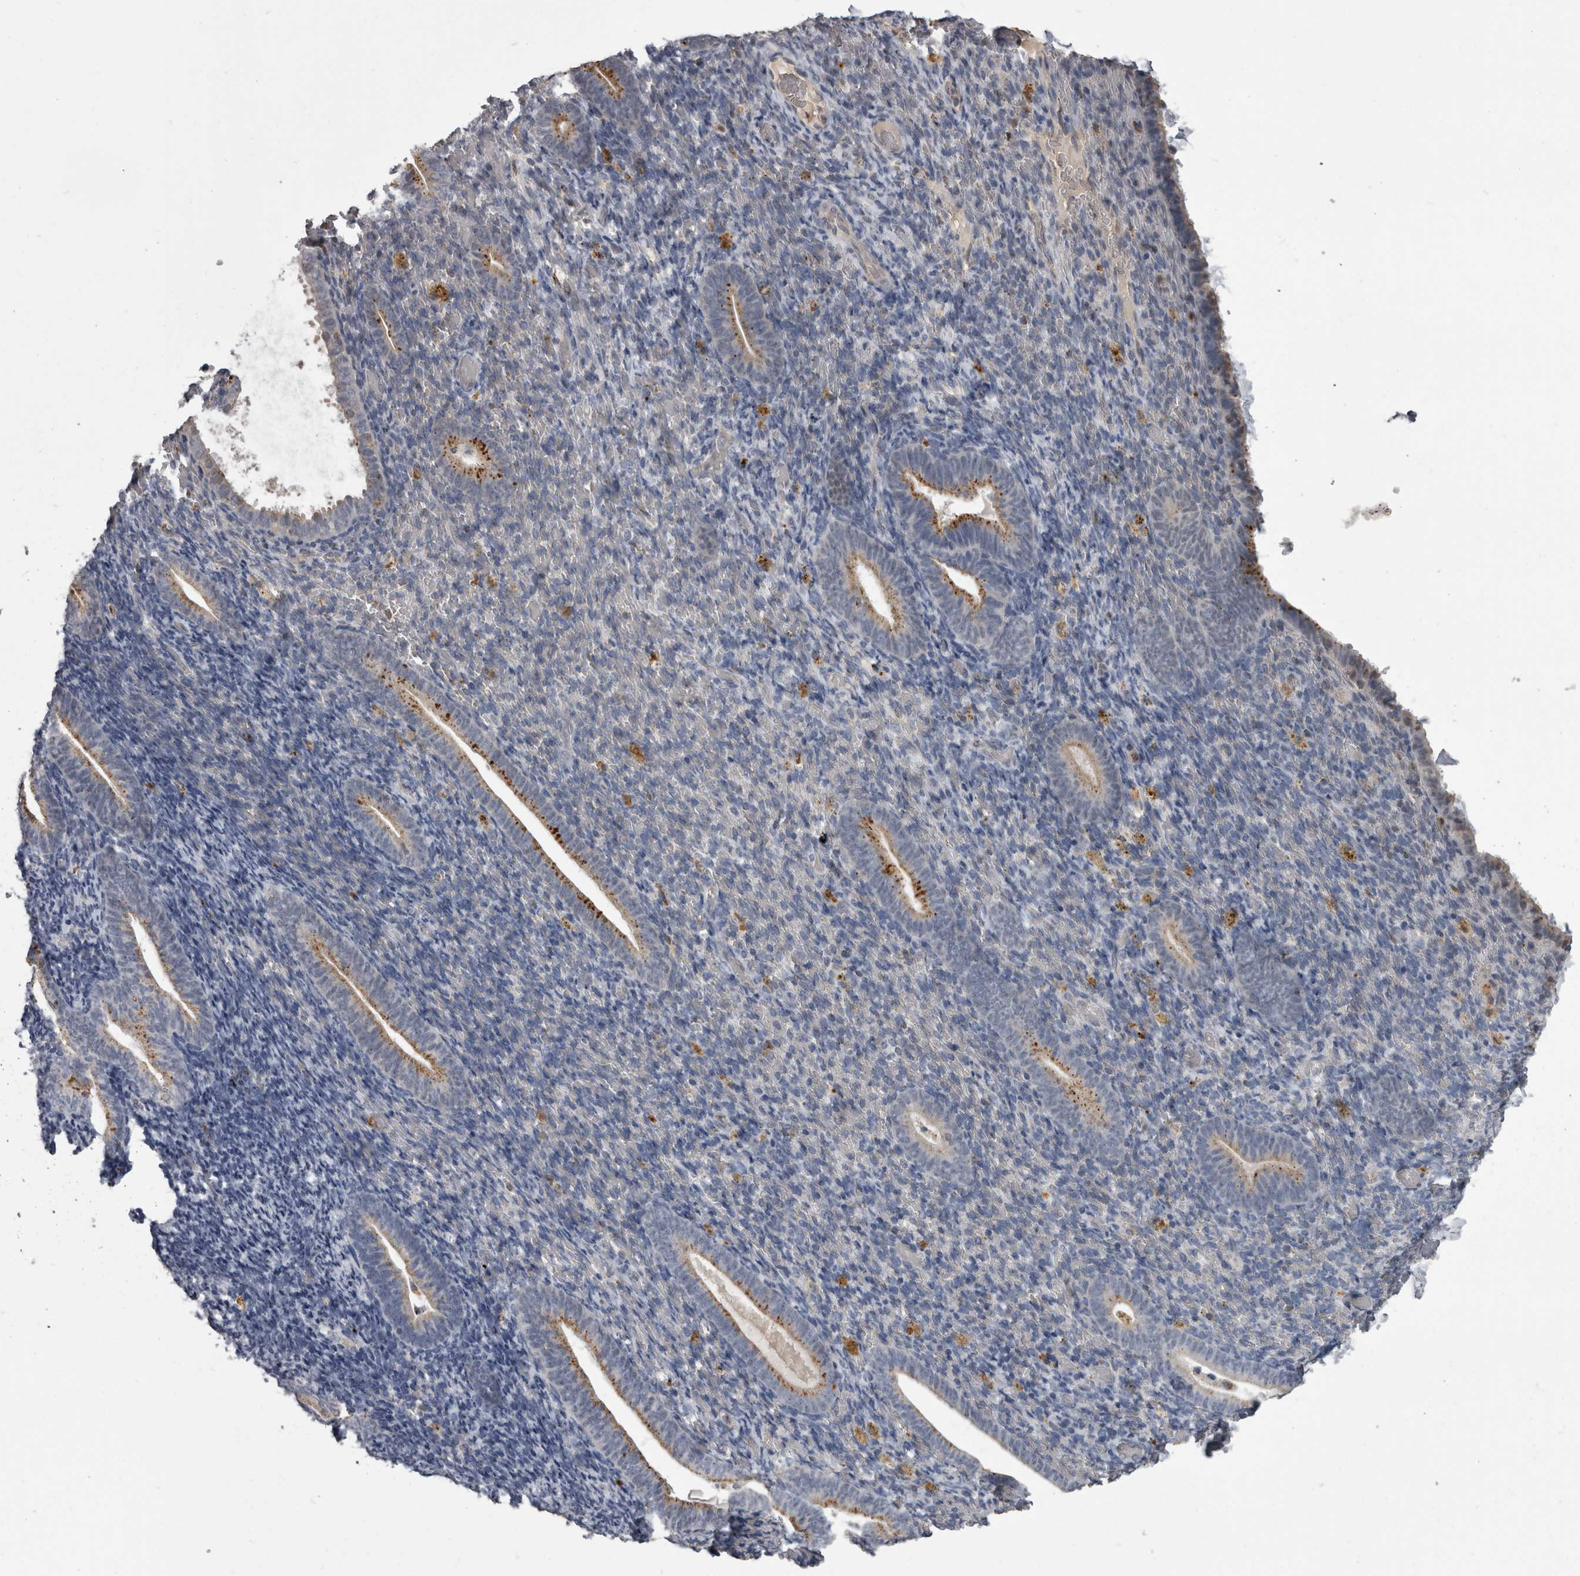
{"staining": {"intensity": "negative", "quantity": "none", "location": "none"}, "tissue": "endometrium", "cell_type": "Cells in endometrial stroma", "image_type": "normal", "snomed": [{"axis": "morphology", "description": "Normal tissue, NOS"}, {"axis": "topography", "description": "Endometrium"}], "caption": "Endometrium was stained to show a protein in brown. There is no significant staining in cells in endometrial stroma. (Stains: DAB IHC with hematoxylin counter stain, Microscopy: brightfield microscopy at high magnification).", "gene": "NAAA", "patient": {"sex": "female", "age": 51}}